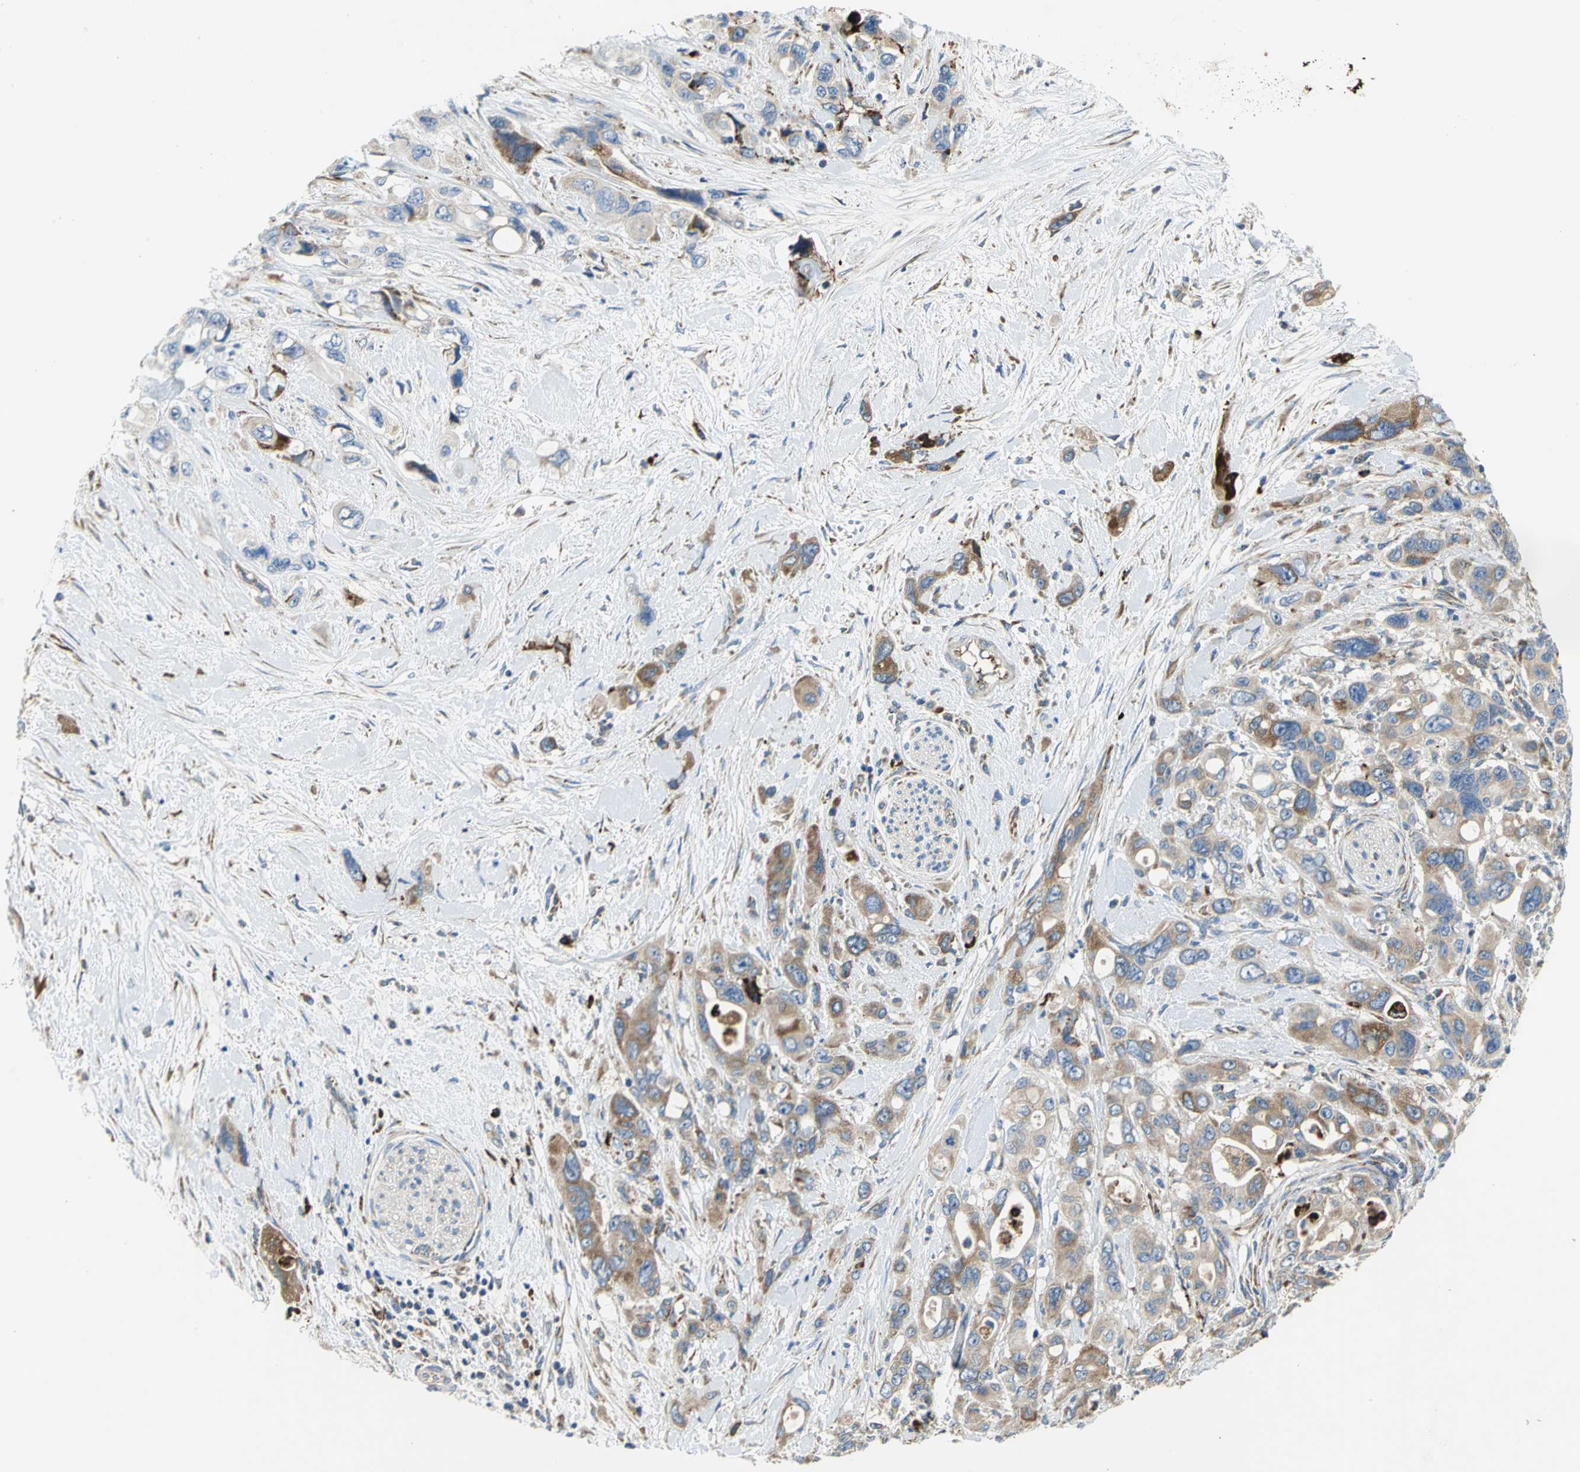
{"staining": {"intensity": "strong", "quantity": ">75%", "location": "cytoplasmic/membranous"}, "tissue": "pancreatic cancer", "cell_type": "Tumor cells", "image_type": "cancer", "snomed": [{"axis": "morphology", "description": "Adenocarcinoma, NOS"}, {"axis": "topography", "description": "Pancreas"}], "caption": "Immunohistochemistry histopathology image of adenocarcinoma (pancreatic) stained for a protein (brown), which shows high levels of strong cytoplasmic/membranous positivity in about >75% of tumor cells.", "gene": "TULP4", "patient": {"sex": "male", "age": 46}}